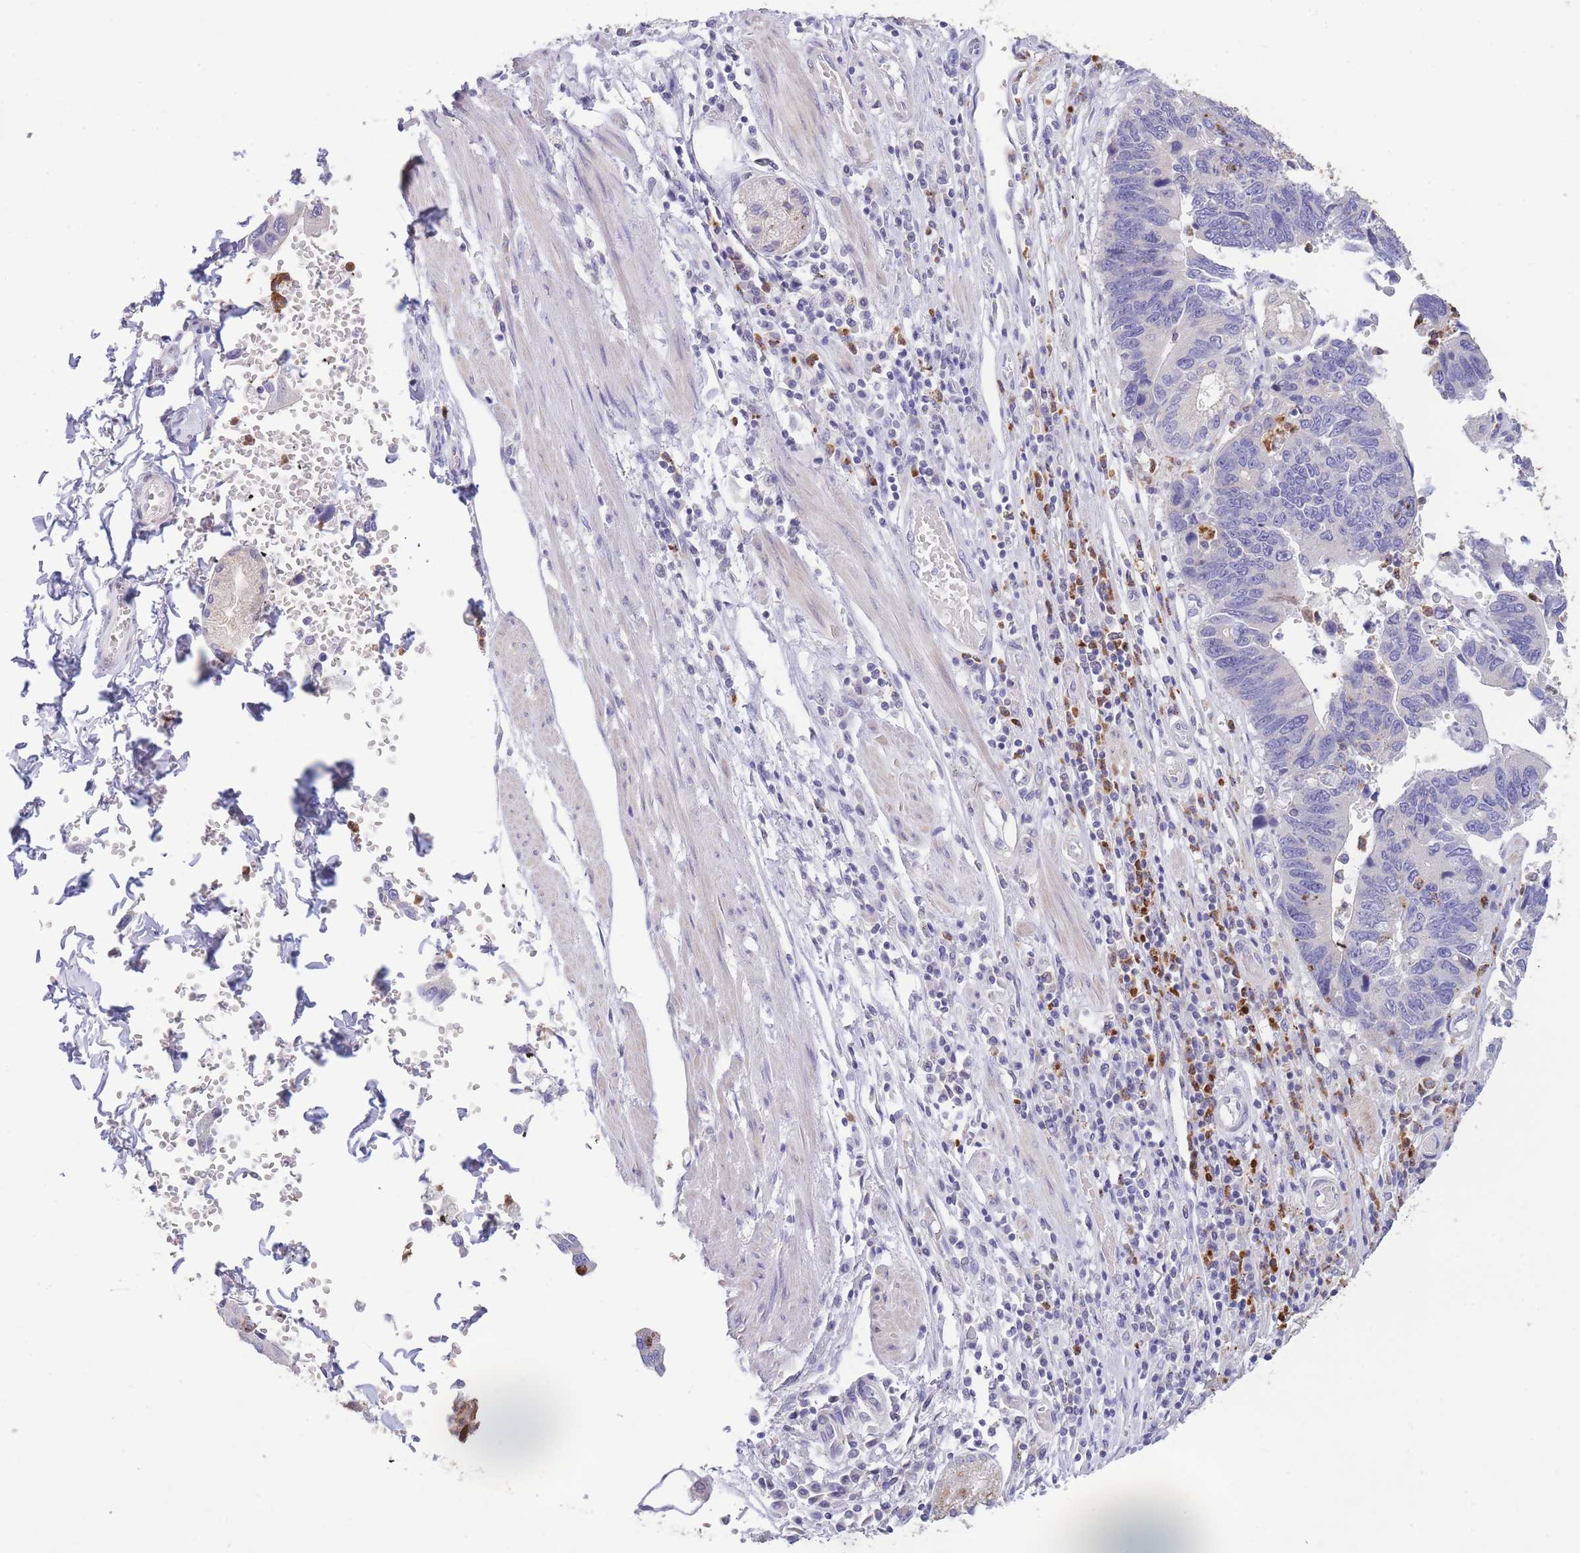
{"staining": {"intensity": "negative", "quantity": "none", "location": "none"}, "tissue": "stomach cancer", "cell_type": "Tumor cells", "image_type": "cancer", "snomed": [{"axis": "morphology", "description": "Adenocarcinoma, NOS"}, {"axis": "topography", "description": "Stomach"}], "caption": "Tumor cells are negative for brown protein staining in stomach cancer (adenocarcinoma).", "gene": "CENPM", "patient": {"sex": "male", "age": 59}}